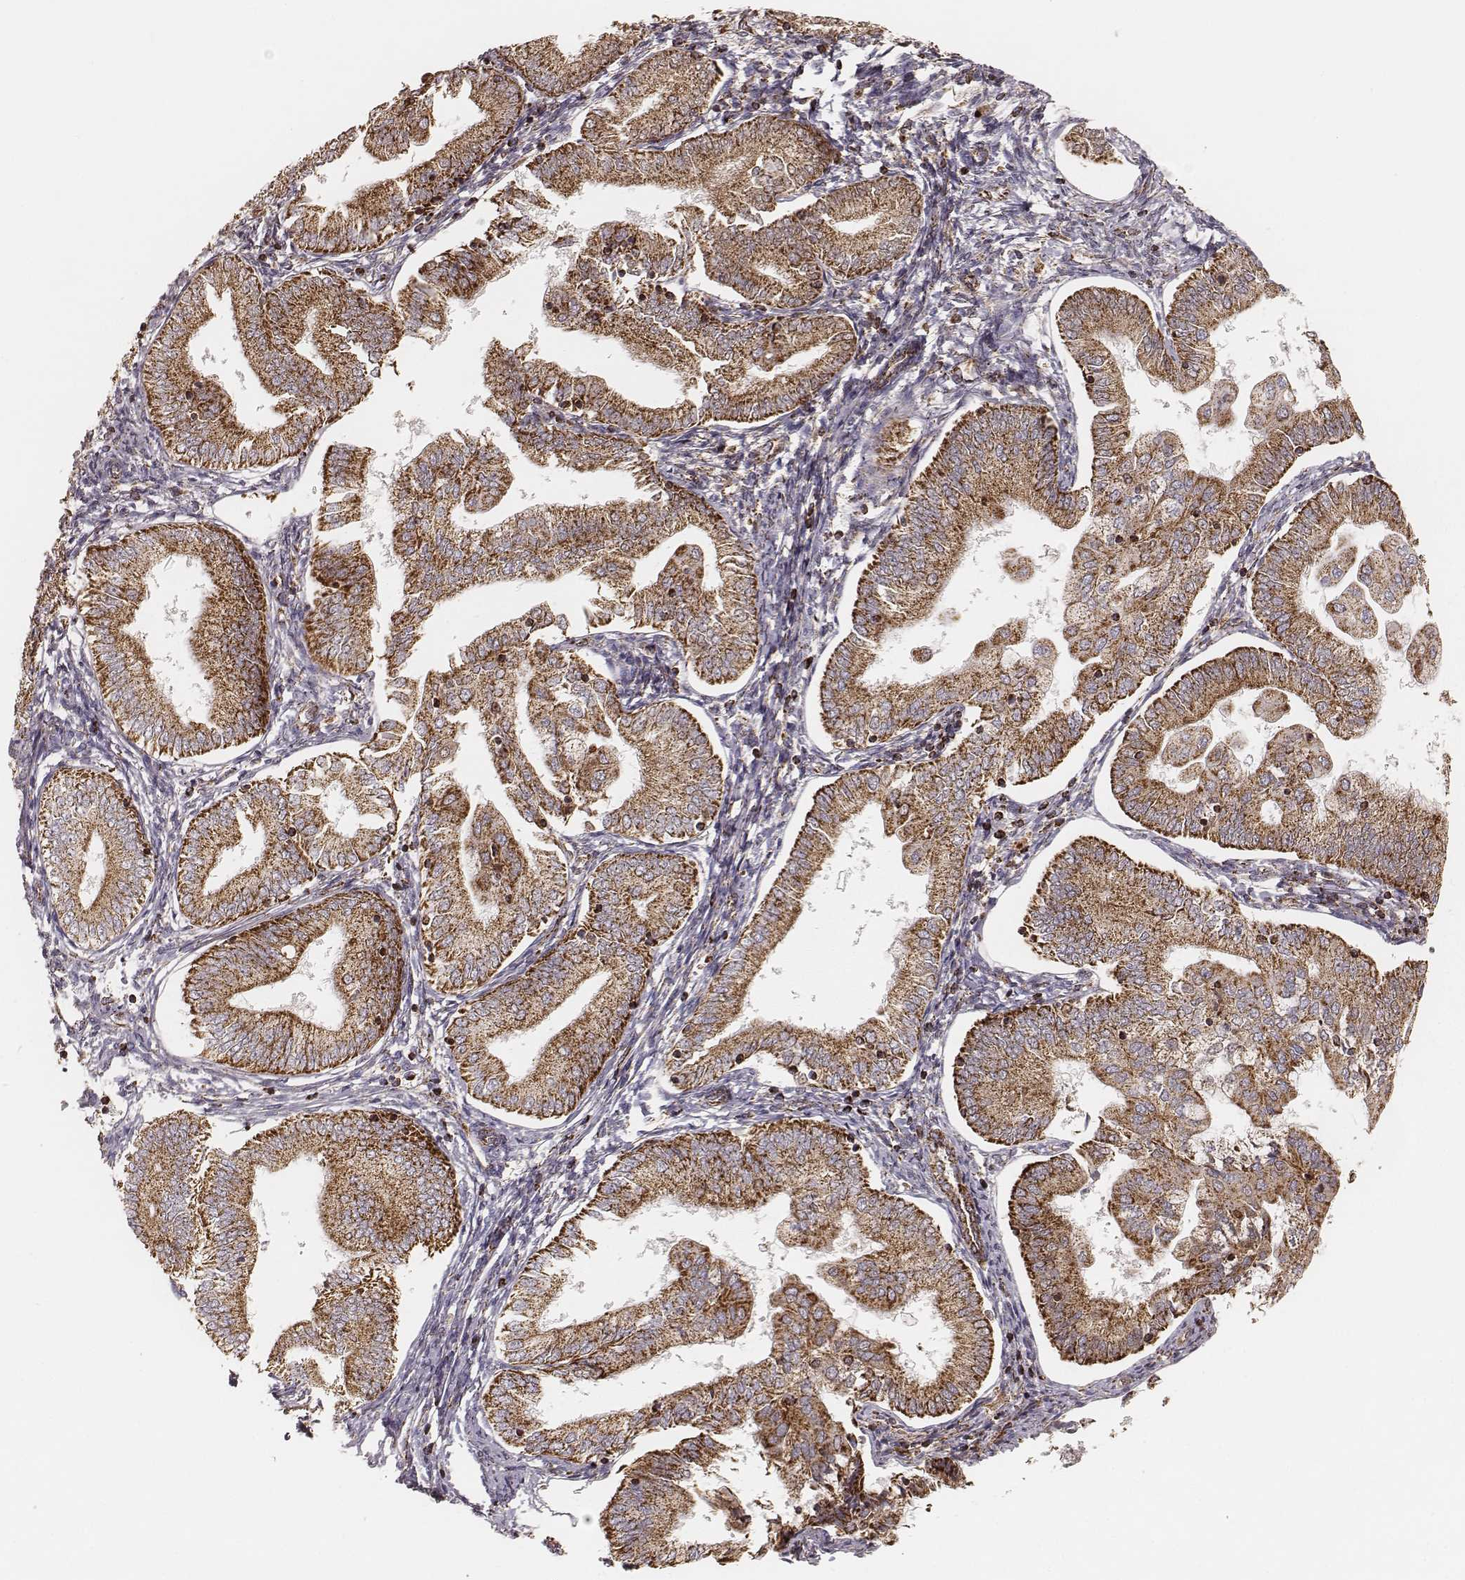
{"staining": {"intensity": "strong", "quantity": ">75%", "location": "cytoplasmic/membranous"}, "tissue": "endometrial cancer", "cell_type": "Tumor cells", "image_type": "cancer", "snomed": [{"axis": "morphology", "description": "Adenocarcinoma, NOS"}, {"axis": "topography", "description": "Endometrium"}], "caption": "The photomicrograph exhibits staining of adenocarcinoma (endometrial), revealing strong cytoplasmic/membranous protein positivity (brown color) within tumor cells. (DAB (3,3'-diaminobenzidine) = brown stain, brightfield microscopy at high magnification).", "gene": "CS", "patient": {"sex": "female", "age": 55}}